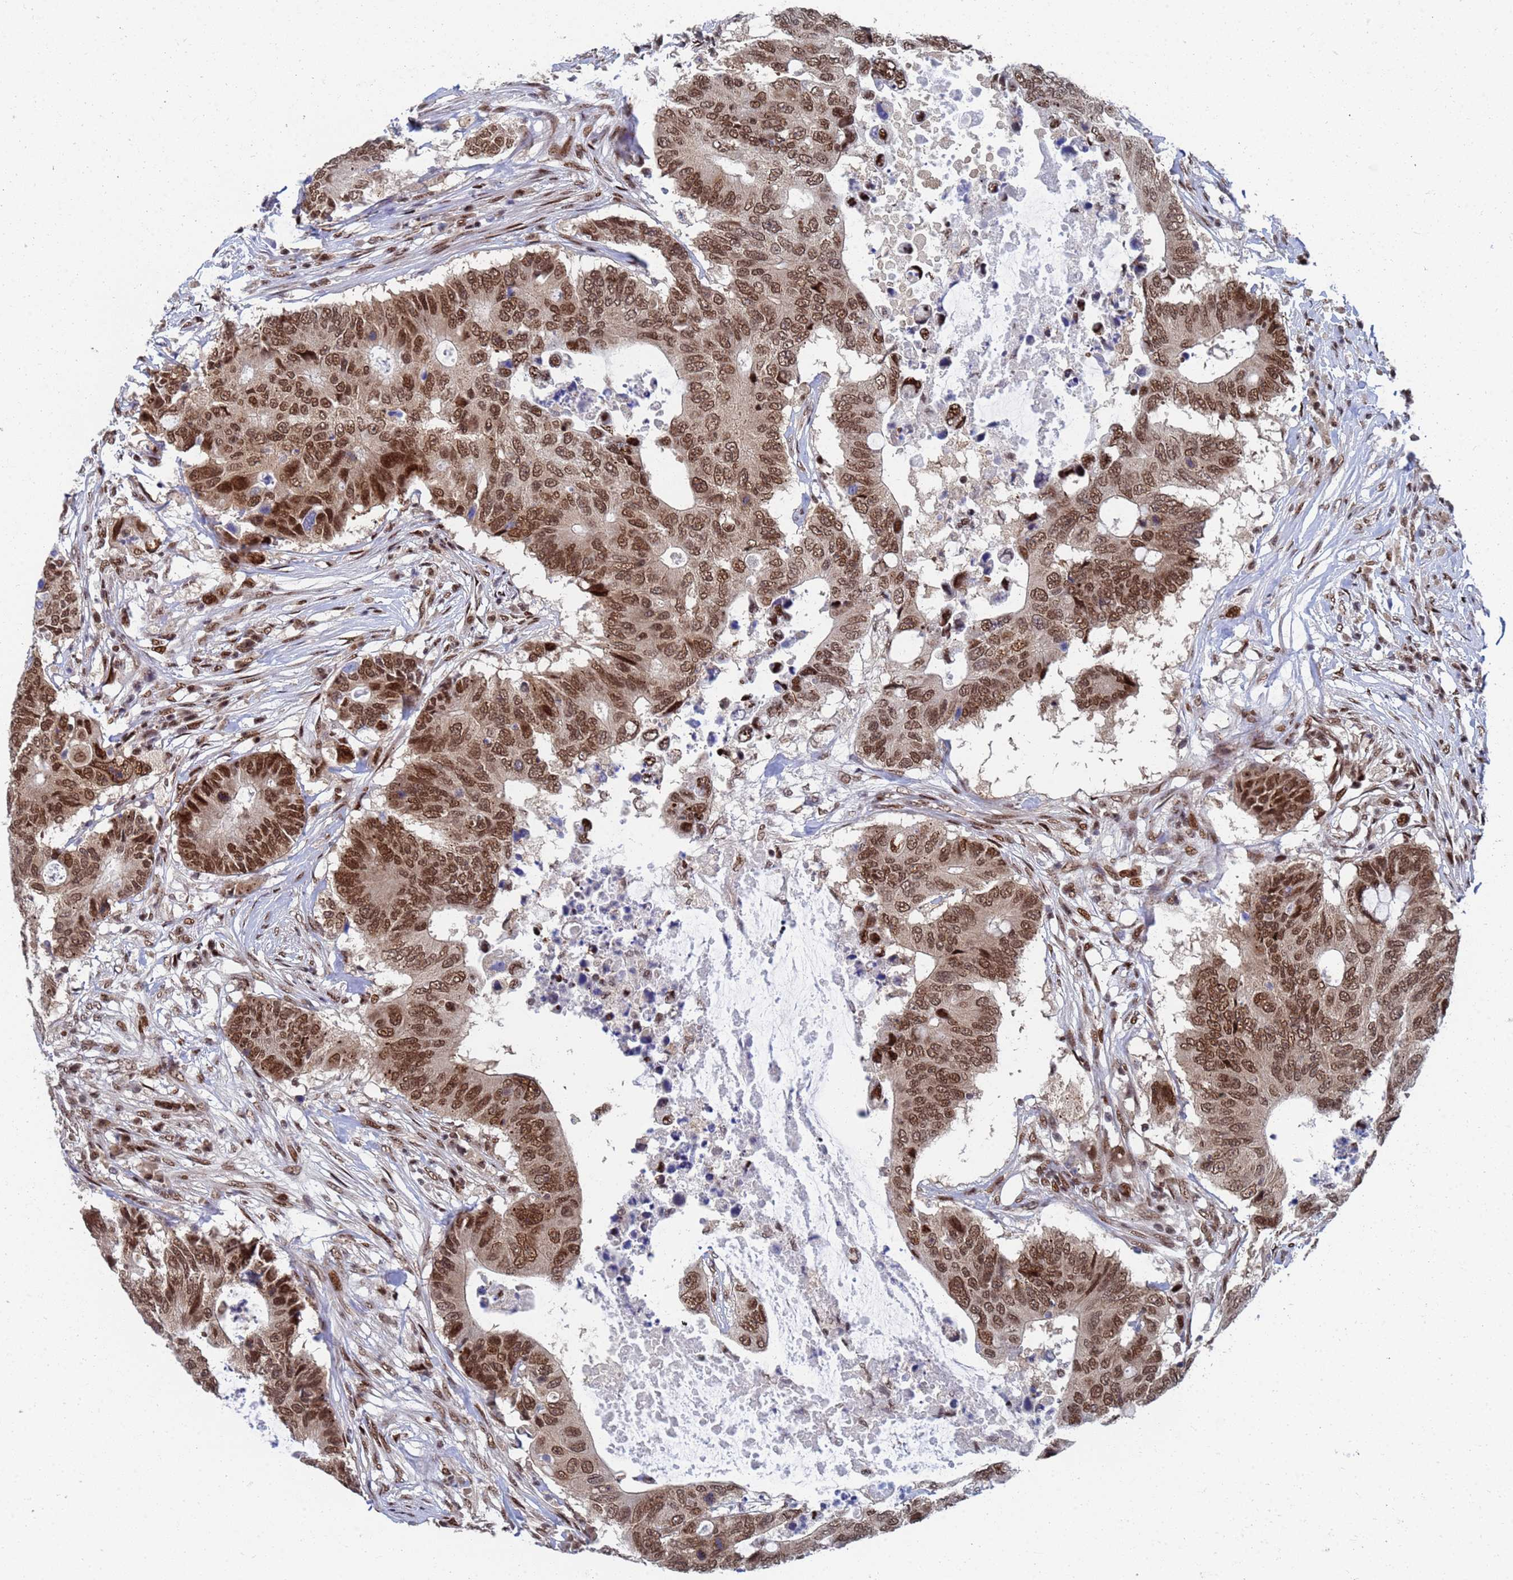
{"staining": {"intensity": "moderate", "quantity": ">75%", "location": "nuclear"}, "tissue": "colorectal cancer", "cell_type": "Tumor cells", "image_type": "cancer", "snomed": [{"axis": "morphology", "description": "Adenocarcinoma, NOS"}, {"axis": "topography", "description": "Colon"}], "caption": "Tumor cells exhibit medium levels of moderate nuclear positivity in about >75% of cells in human colorectal cancer.", "gene": "AP5Z1", "patient": {"sex": "male", "age": 71}}